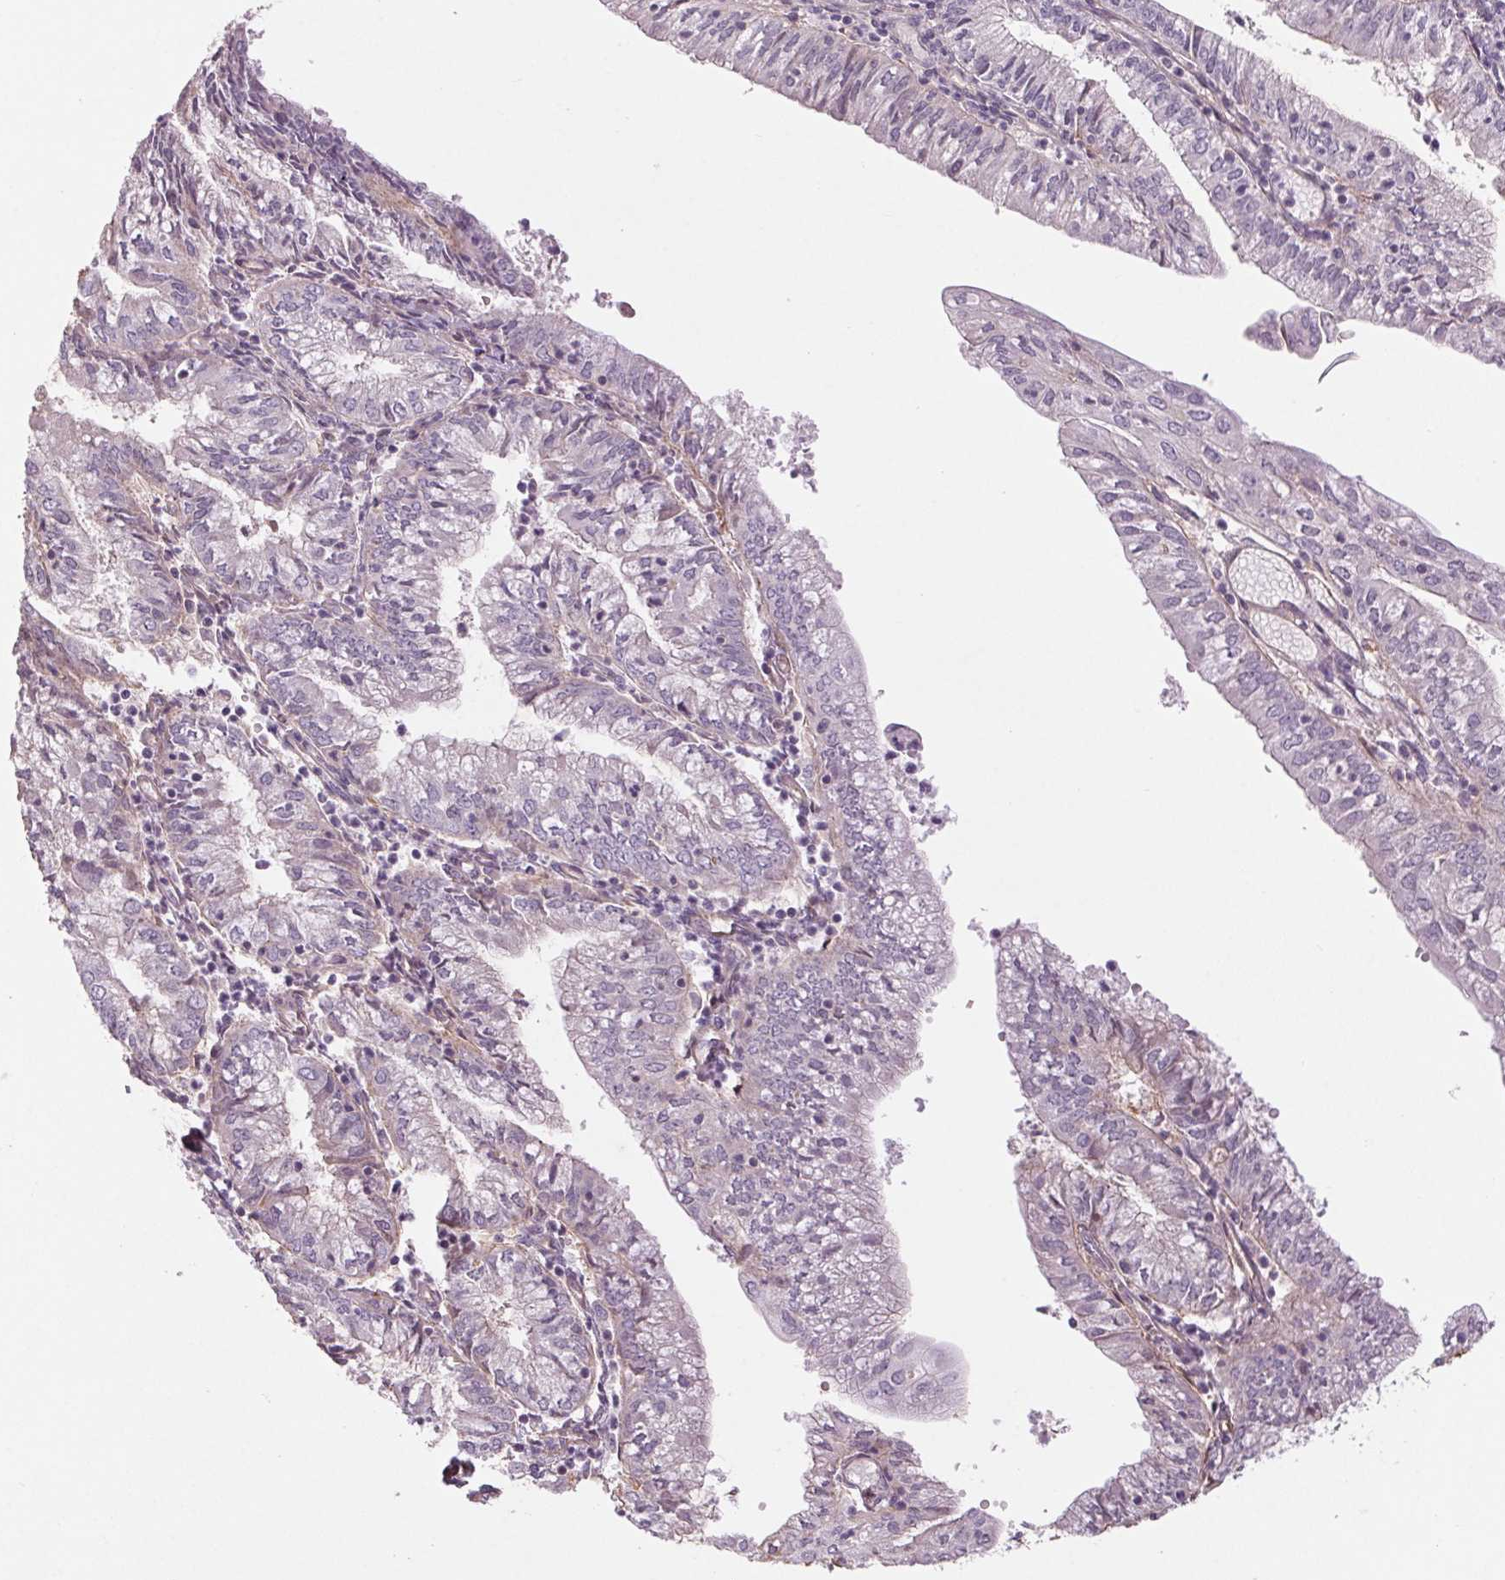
{"staining": {"intensity": "negative", "quantity": "none", "location": "none"}, "tissue": "endometrial cancer", "cell_type": "Tumor cells", "image_type": "cancer", "snomed": [{"axis": "morphology", "description": "Adenocarcinoma, NOS"}, {"axis": "topography", "description": "Endometrium"}], "caption": "Tumor cells are negative for protein expression in human adenocarcinoma (endometrial). Brightfield microscopy of immunohistochemistry (IHC) stained with DAB (3,3'-diaminobenzidine) (brown) and hematoxylin (blue), captured at high magnification.", "gene": "CCSER1", "patient": {"sex": "female", "age": 55}}